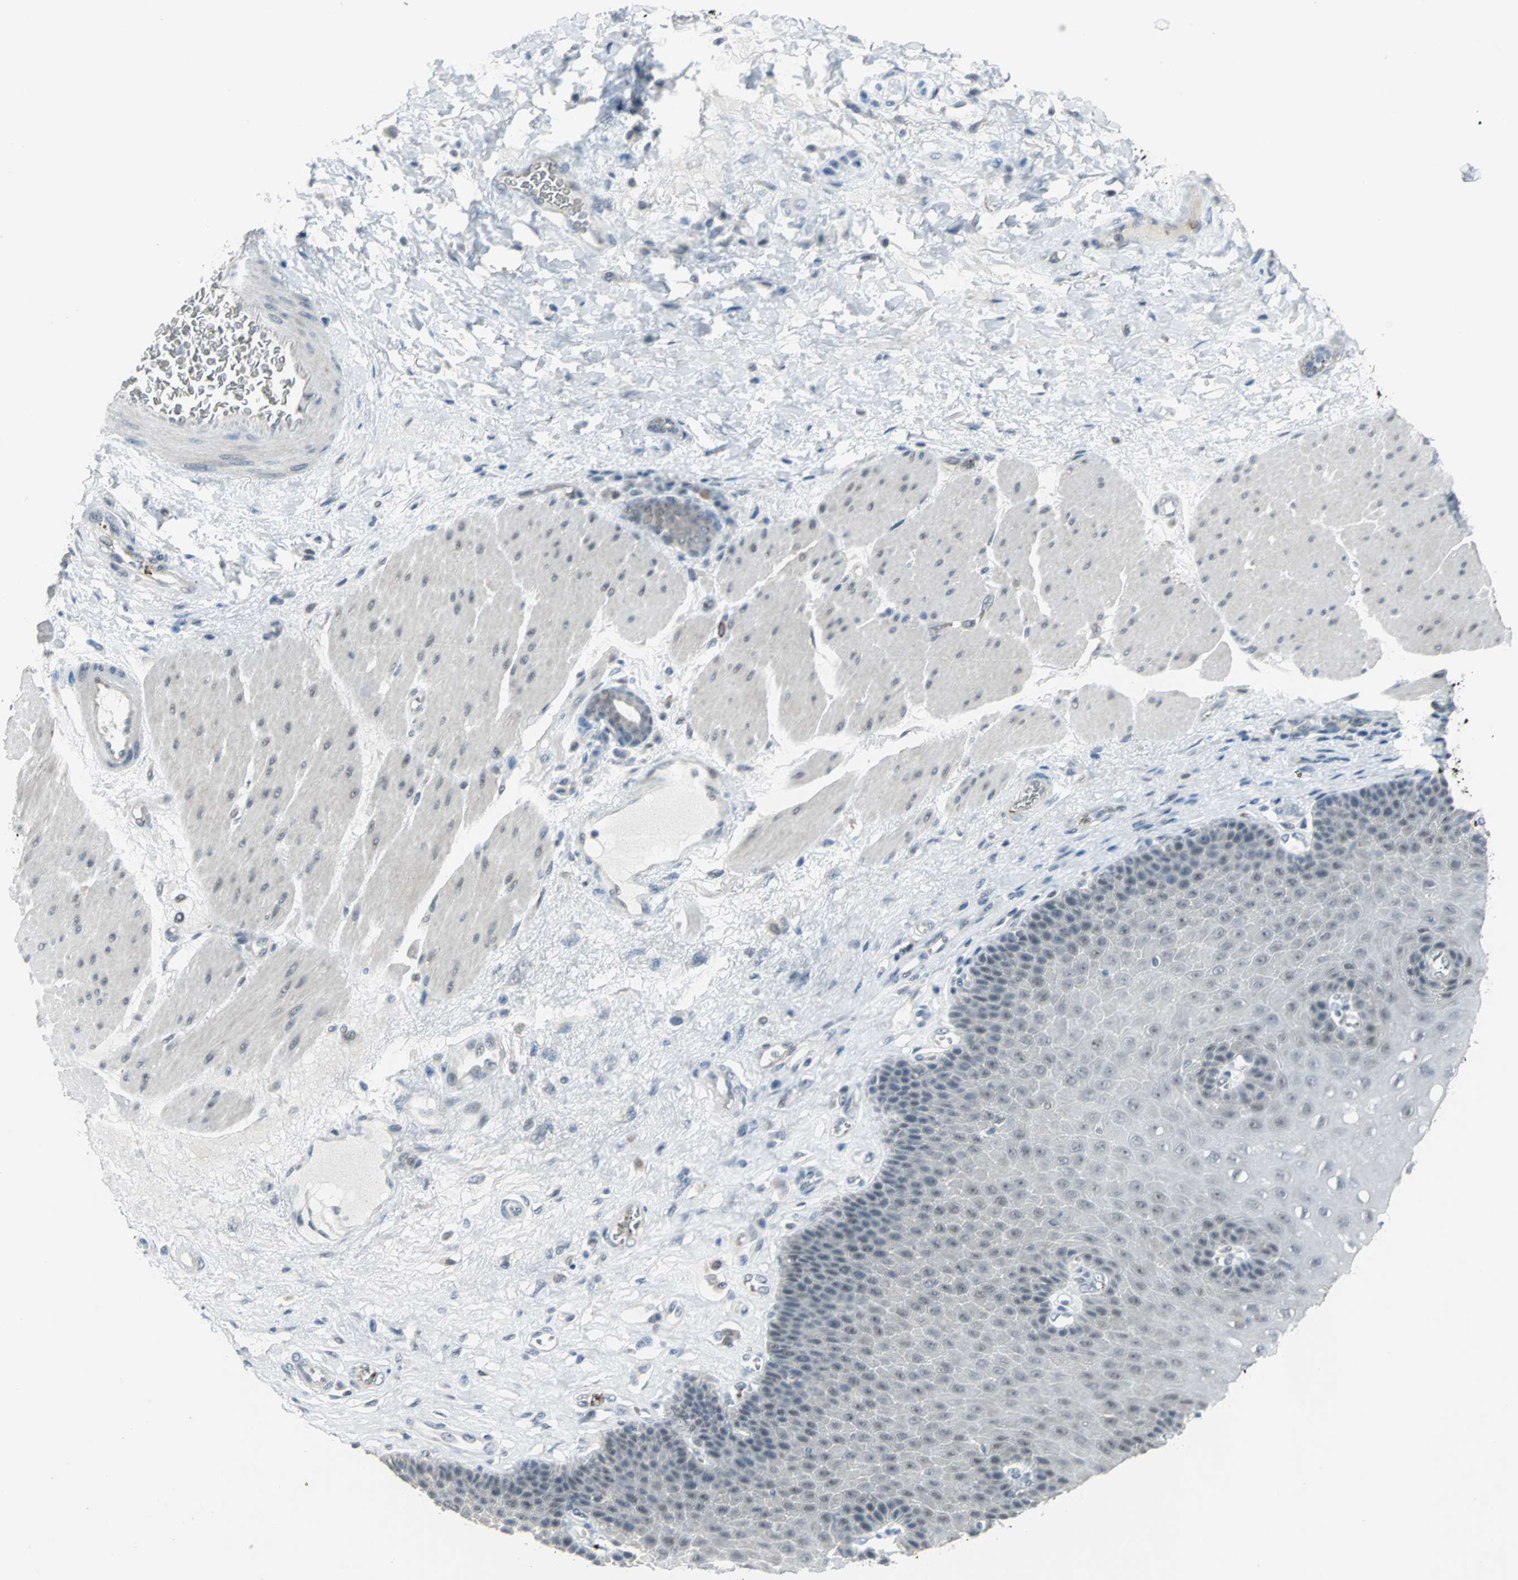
{"staining": {"intensity": "weak", "quantity": "<25%", "location": "nuclear"}, "tissue": "esophagus", "cell_type": "Squamous epithelial cells", "image_type": "normal", "snomed": [{"axis": "morphology", "description": "Normal tissue, NOS"}, {"axis": "topography", "description": "Esophagus"}], "caption": "Squamous epithelial cells show no significant positivity in unremarkable esophagus. (Brightfield microscopy of DAB IHC at high magnification).", "gene": "GLI3", "patient": {"sex": "female", "age": 72}}